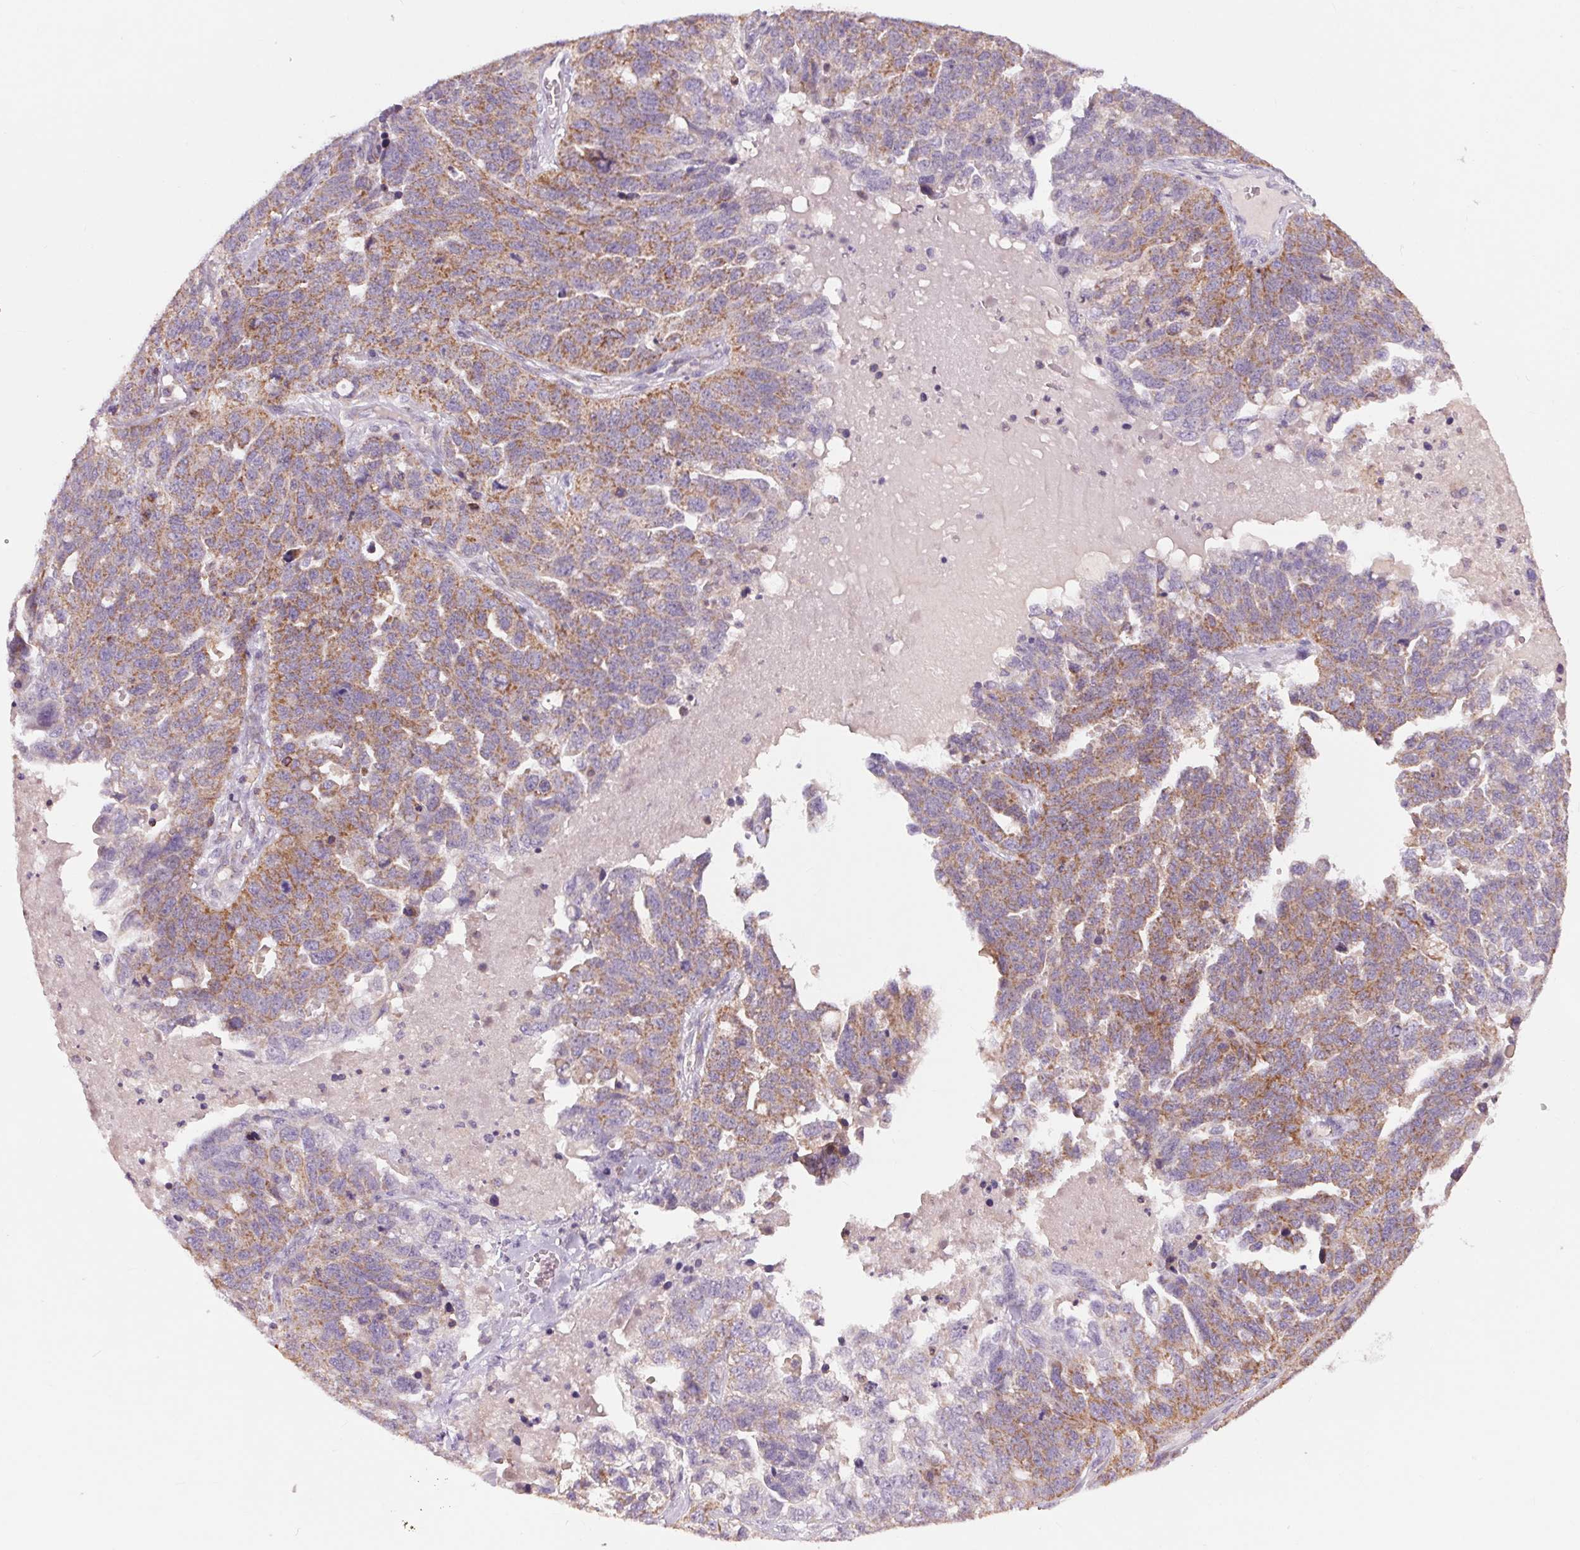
{"staining": {"intensity": "moderate", "quantity": "25%-75%", "location": "cytoplasmic/membranous"}, "tissue": "ovarian cancer", "cell_type": "Tumor cells", "image_type": "cancer", "snomed": [{"axis": "morphology", "description": "Cystadenocarcinoma, serous, NOS"}, {"axis": "topography", "description": "Ovary"}], "caption": "Immunohistochemical staining of ovarian cancer (serous cystadenocarcinoma) shows medium levels of moderate cytoplasmic/membranous protein expression in about 25%-75% of tumor cells.", "gene": "COX6A1", "patient": {"sex": "female", "age": 71}}